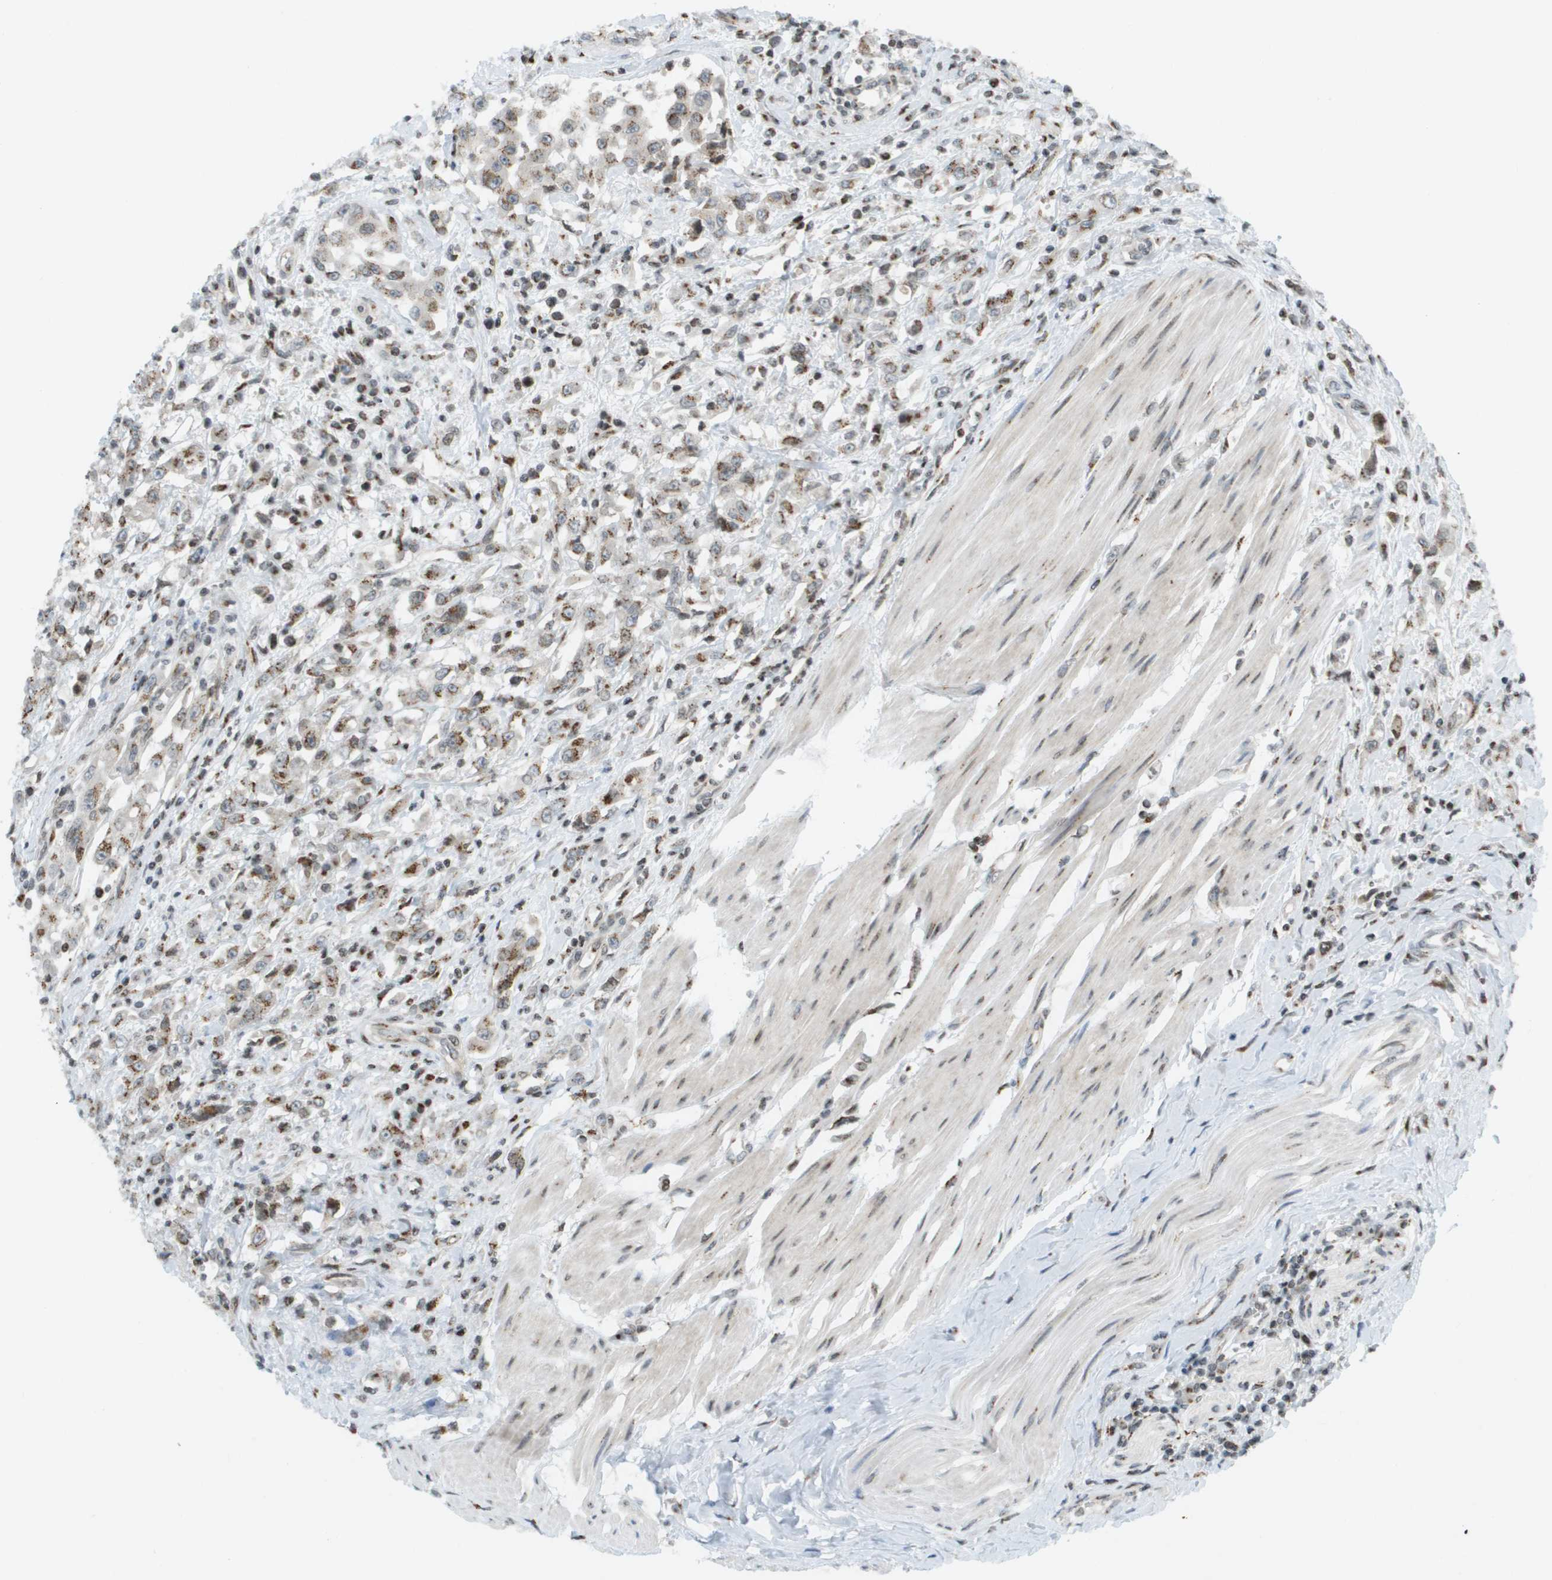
{"staining": {"intensity": "moderate", "quantity": "25%-75%", "location": "cytoplasmic/membranous"}, "tissue": "urothelial cancer", "cell_type": "Tumor cells", "image_type": "cancer", "snomed": [{"axis": "morphology", "description": "Urothelial carcinoma, High grade"}, {"axis": "topography", "description": "Urinary bladder"}], "caption": "Immunohistochemical staining of human high-grade urothelial carcinoma reveals medium levels of moderate cytoplasmic/membranous protein positivity in approximately 25%-75% of tumor cells.", "gene": "EVC", "patient": {"sex": "male", "age": 46}}